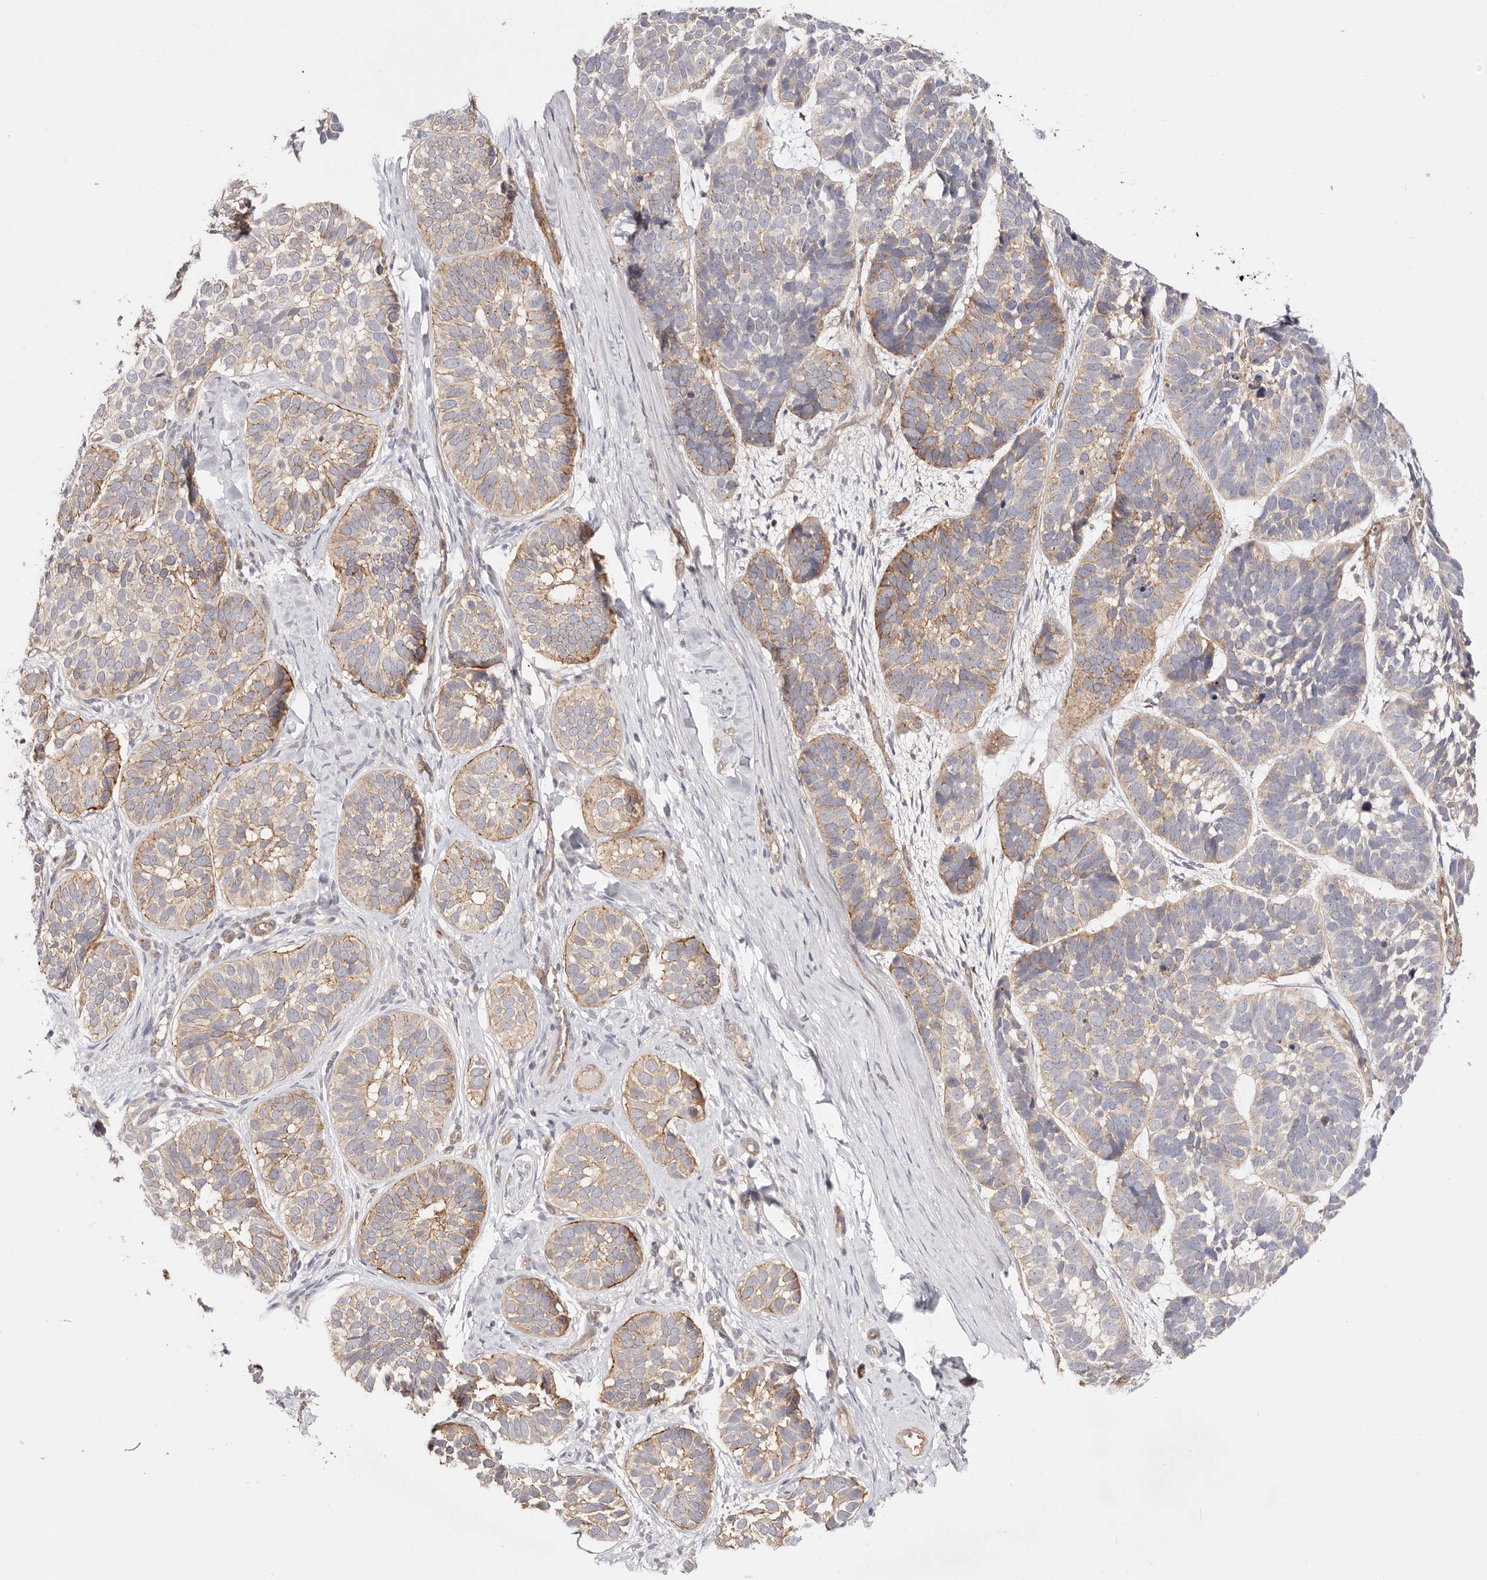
{"staining": {"intensity": "moderate", "quantity": ">75%", "location": "cytoplasmic/membranous"}, "tissue": "skin cancer", "cell_type": "Tumor cells", "image_type": "cancer", "snomed": [{"axis": "morphology", "description": "Basal cell carcinoma"}, {"axis": "topography", "description": "Skin"}], "caption": "Immunohistochemical staining of human skin cancer (basal cell carcinoma) demonstrates moderate cytoplasmic/membranous protein staining in about >75% of tumor cells. The staining was performed using DAB, with brown indicating positive protein expression. Nuclei are stained blue with hematoxylin.", "gene": "SLC35B2", "patient": {"sex": "male", "age": 62}}